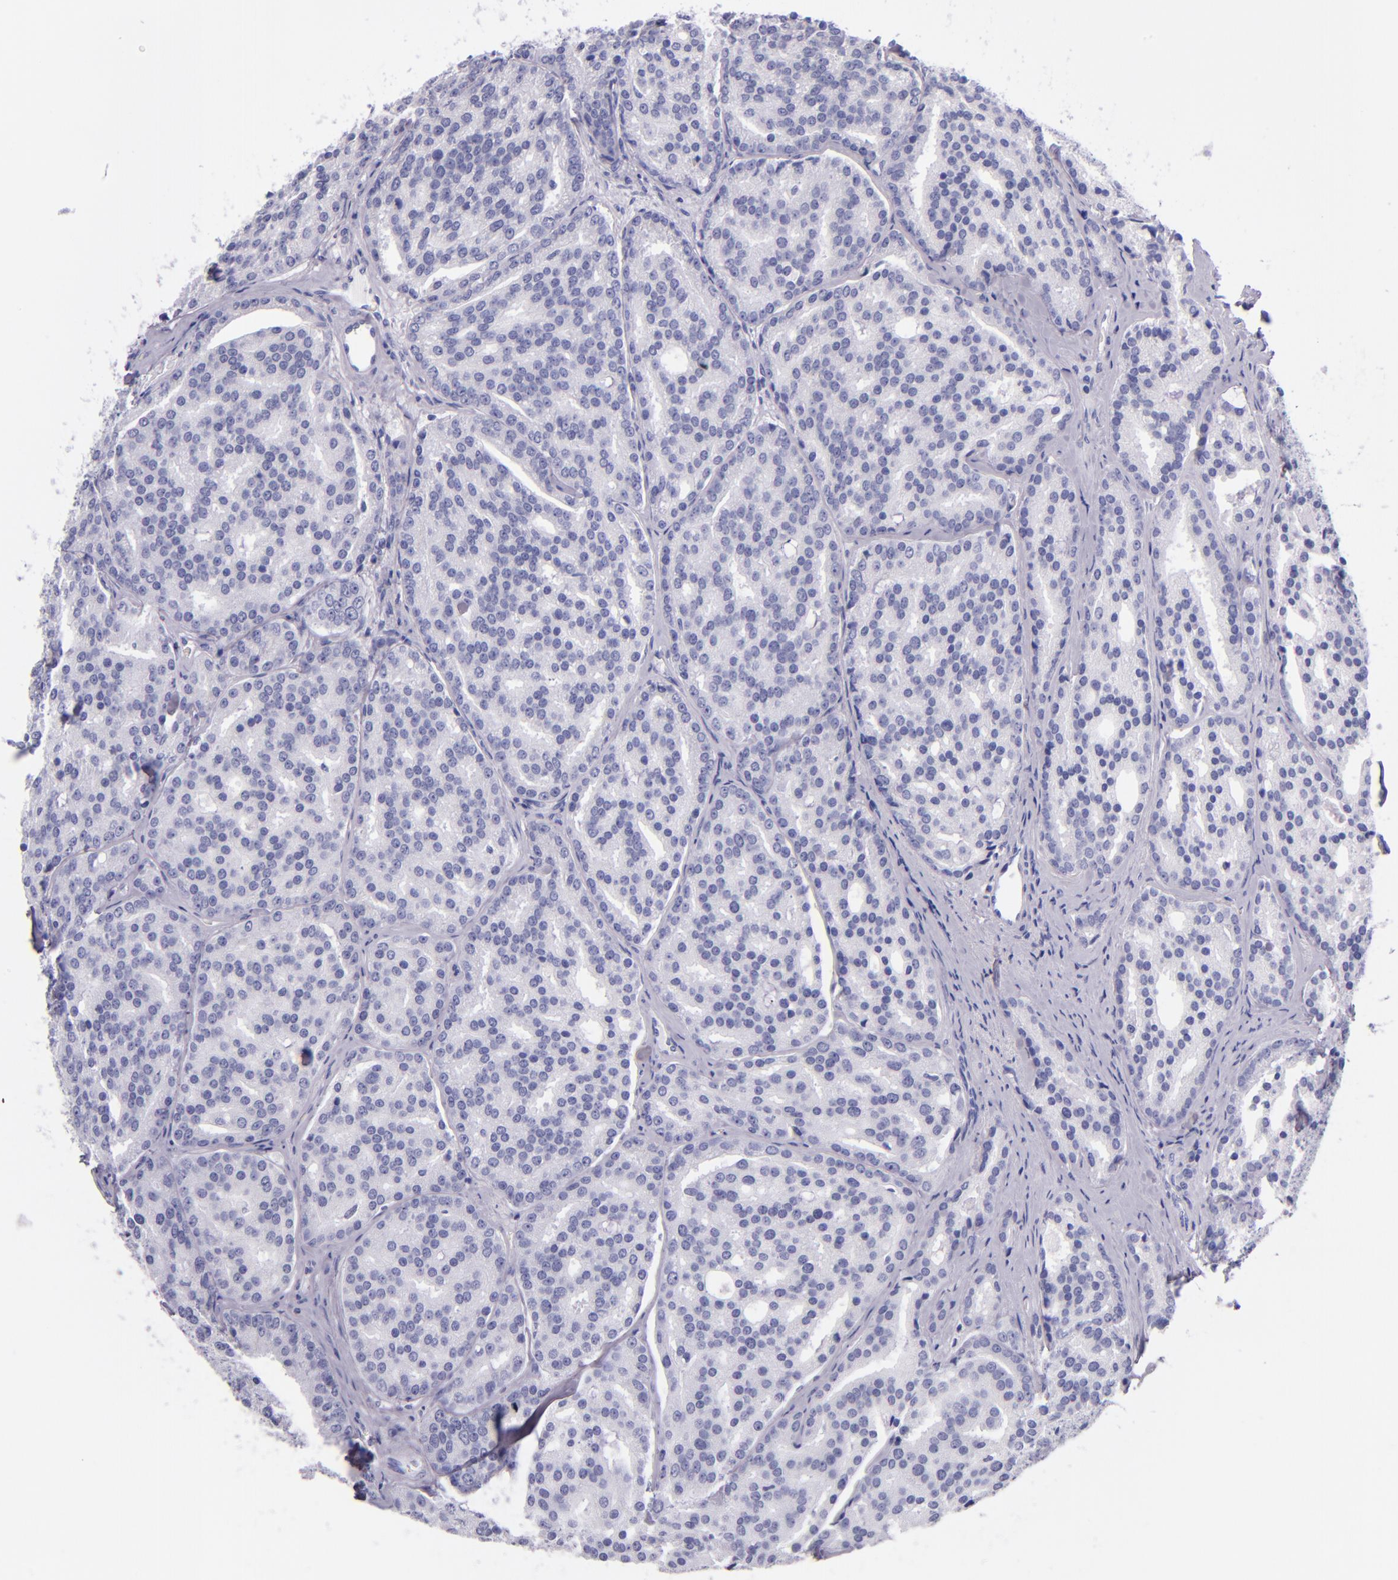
{"staining": {"intensity": "negative", "quantity": "none", "location": "none"}, "tissue": "prostate cancer", "cell_type": "Tumor cells", "image_type": "cancer", "snomed": [{"axis": "morphology", "description": "Adenocarcinoma, High grade"}, {"axis": "topography", "description": "Prostate"}], "caption": "High power microscopy micrograph of an IHC photomicrograph of prostate cancer, revealing no significant positivity in tumor cells.", "gene": "IRF4", "patient": {"sex": "male", "age": 64}}